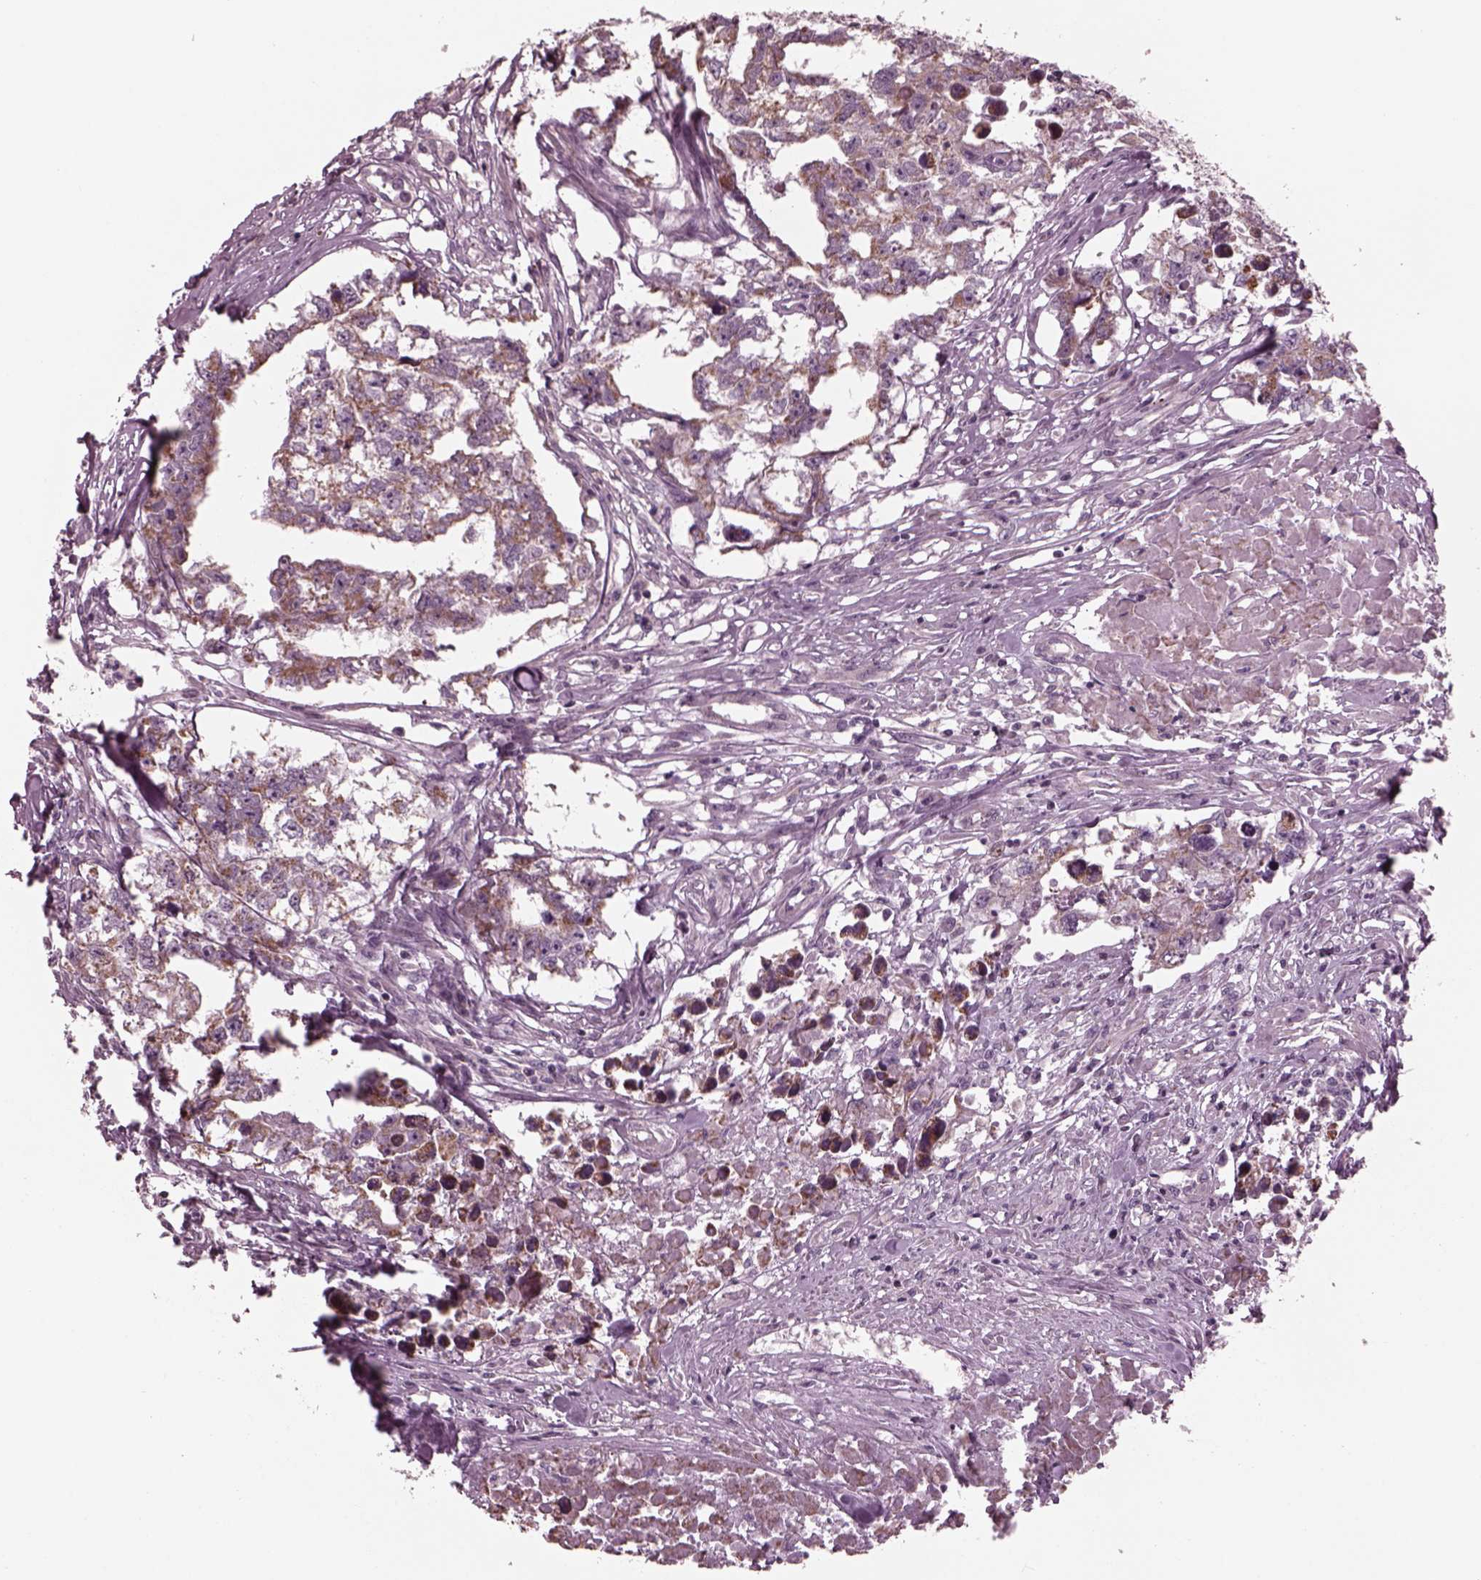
{"staining": {"intensity": "moderate", "quantity": "25%-75%", "location": "cytoplasmic/membranous"}, "tissue": "testis cancer", "cell_type": "Tumor cells", "image_type": "cancer", "snomed": [{"axis": "morphology", "description": "Carcinoma, Embryonal, NOS"}, {"axis": "morphology", "description": "Teratoma, malignant, NOS"}, {"axis": "topography", "description": "Testis"}], "caption": "Immunohistochemical staining of human embryonal carcinoma (testis) exhibits medium levels of moderate cytoplasmic/membranous positivity in about 25%-75% of tumor cells. (Brightfield microscopy of DAB IHC at high magnification).", "gene": "CELSR3", "patient": {"sex": "male", "age": 44}}